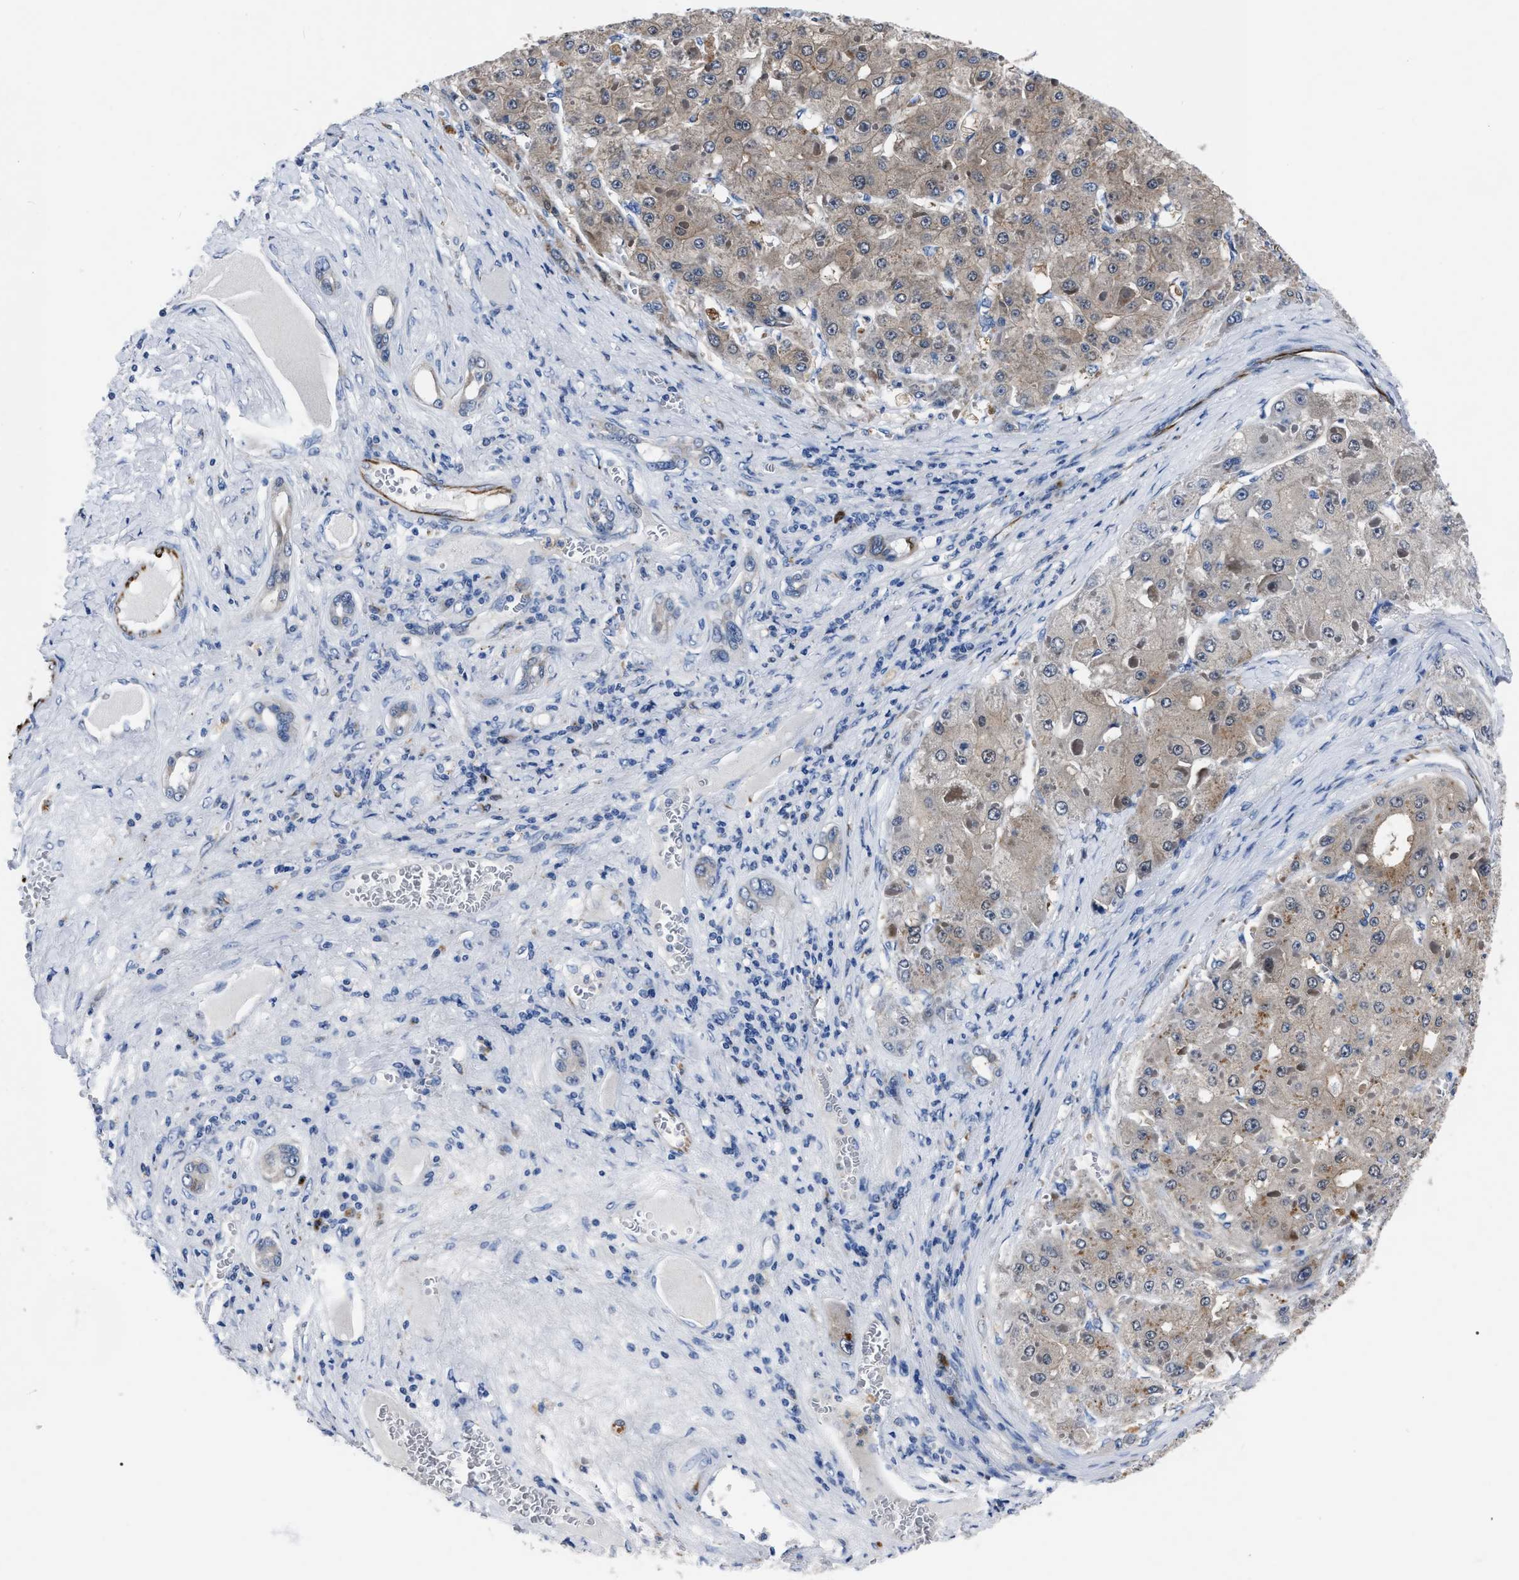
{"staining": {"intensity": "weak", "quantity": "<25%", "location": "cytoplasmic/membranous"}, "tissue": "liver cancer", "cell_type": "Tumor cells", "image_type": "cancer", "snomed": [{"axis": "morphology", "description": "Carcinoma, Hepatocellular, NOS"}, {"axis": "topography", "description": "Liver"}], "caption": "This is an IHC image of liver cancer (hepatocellular carcinoma). There is no positivity in tumor cells.", "gene": "OR10G3", "patient": {"sex": "female", "age": 73}}